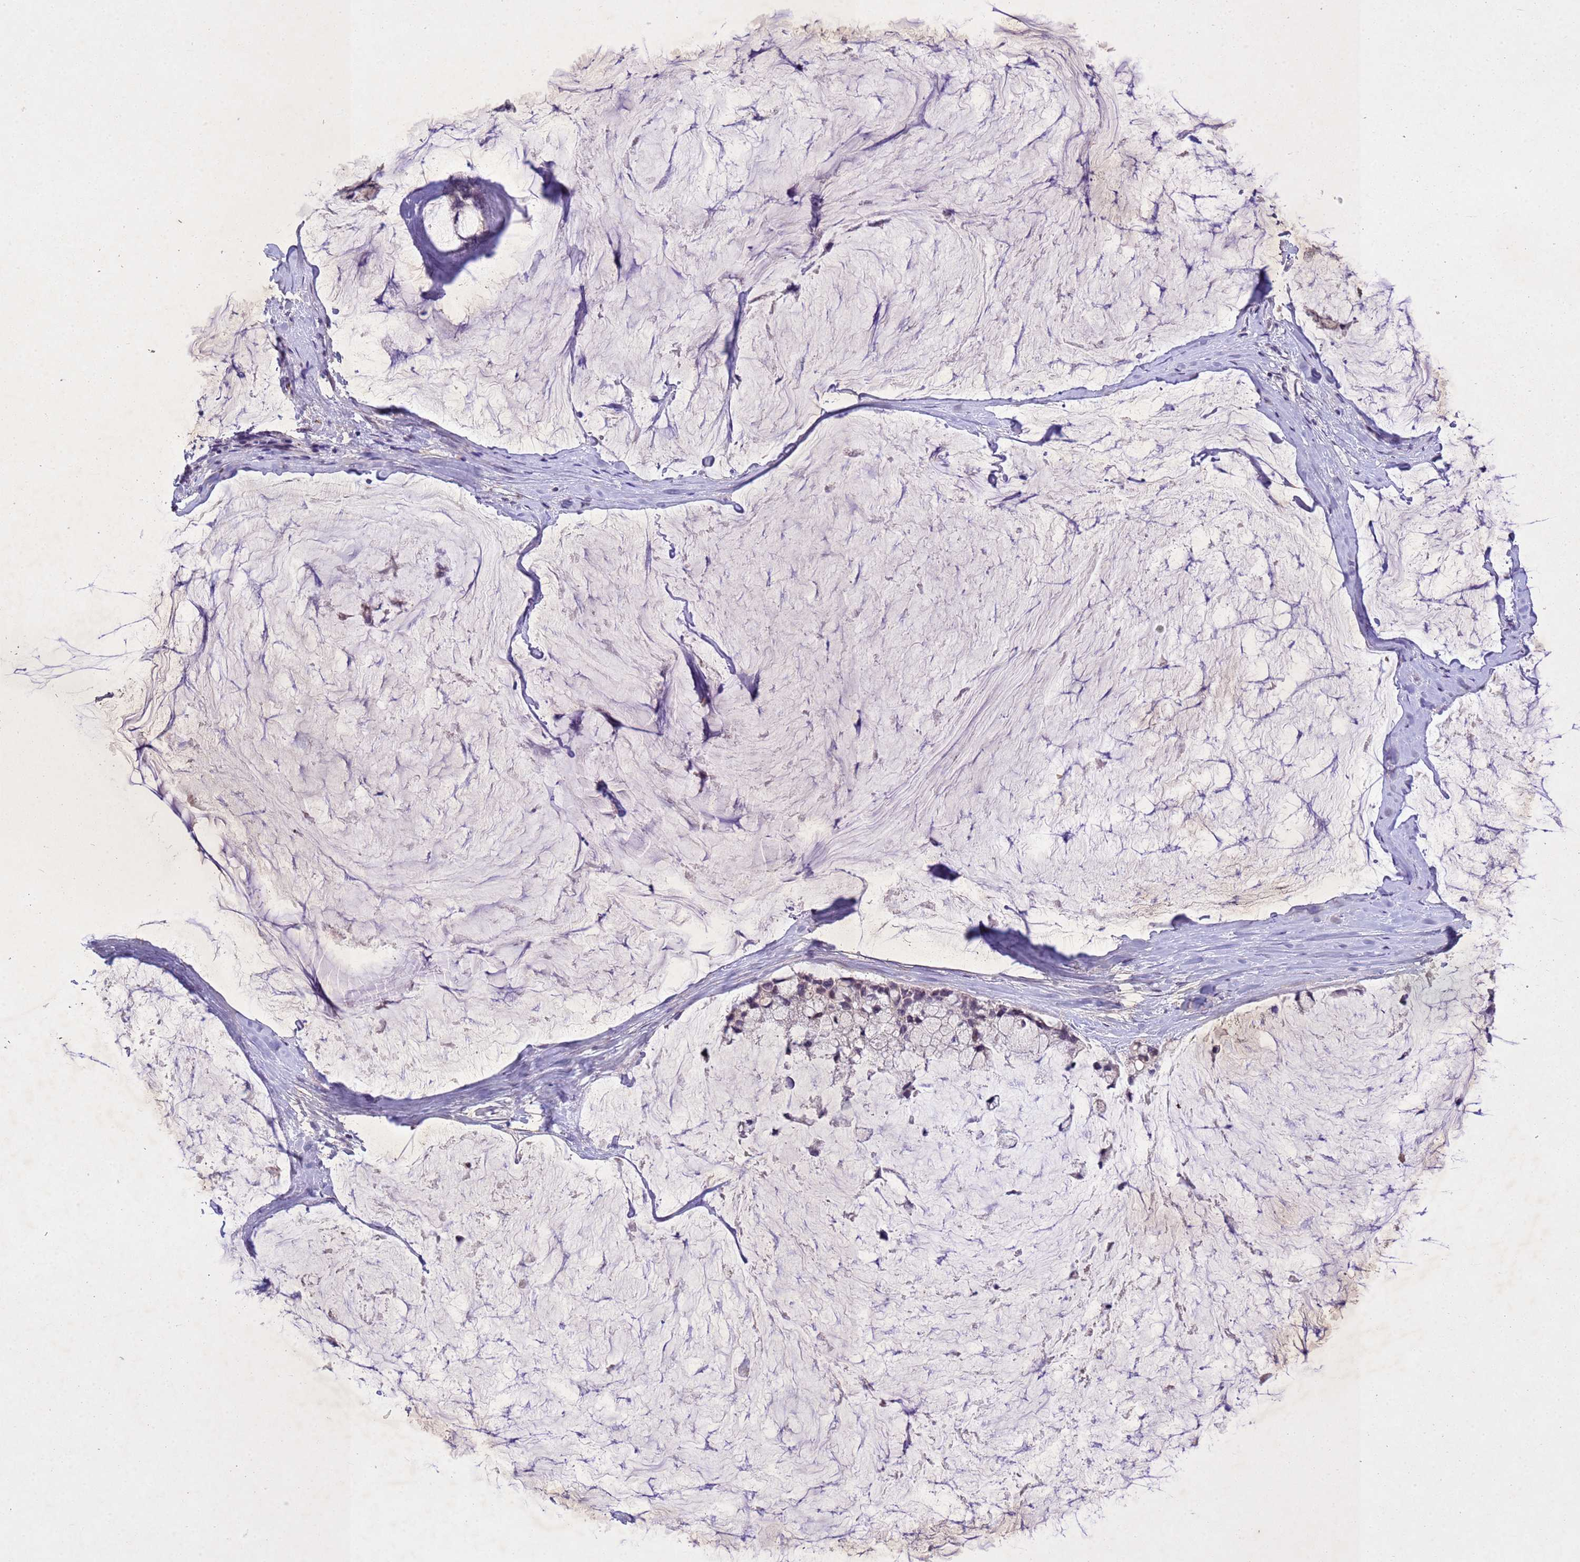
{"staining": {"intensity": "negative", "quantity": "none", "location": "none"}, "tissue": "ovarian cancer", "cell_type": "Tumor cells", "image_type": "cancer", "snomed": [{"axis": "morphology", "description": "Cystadenocarcinoma, mucinous, NOS"}, {"axis": "topography", "description": "Ovary"}], "caption": "Histopathology image shows no protein expression in tumor cells of mucinous cystadenocarcinoma (ovarian) tissue.", "gene": "NLRP11", "patient": {"sex": "female", "age": 39}}